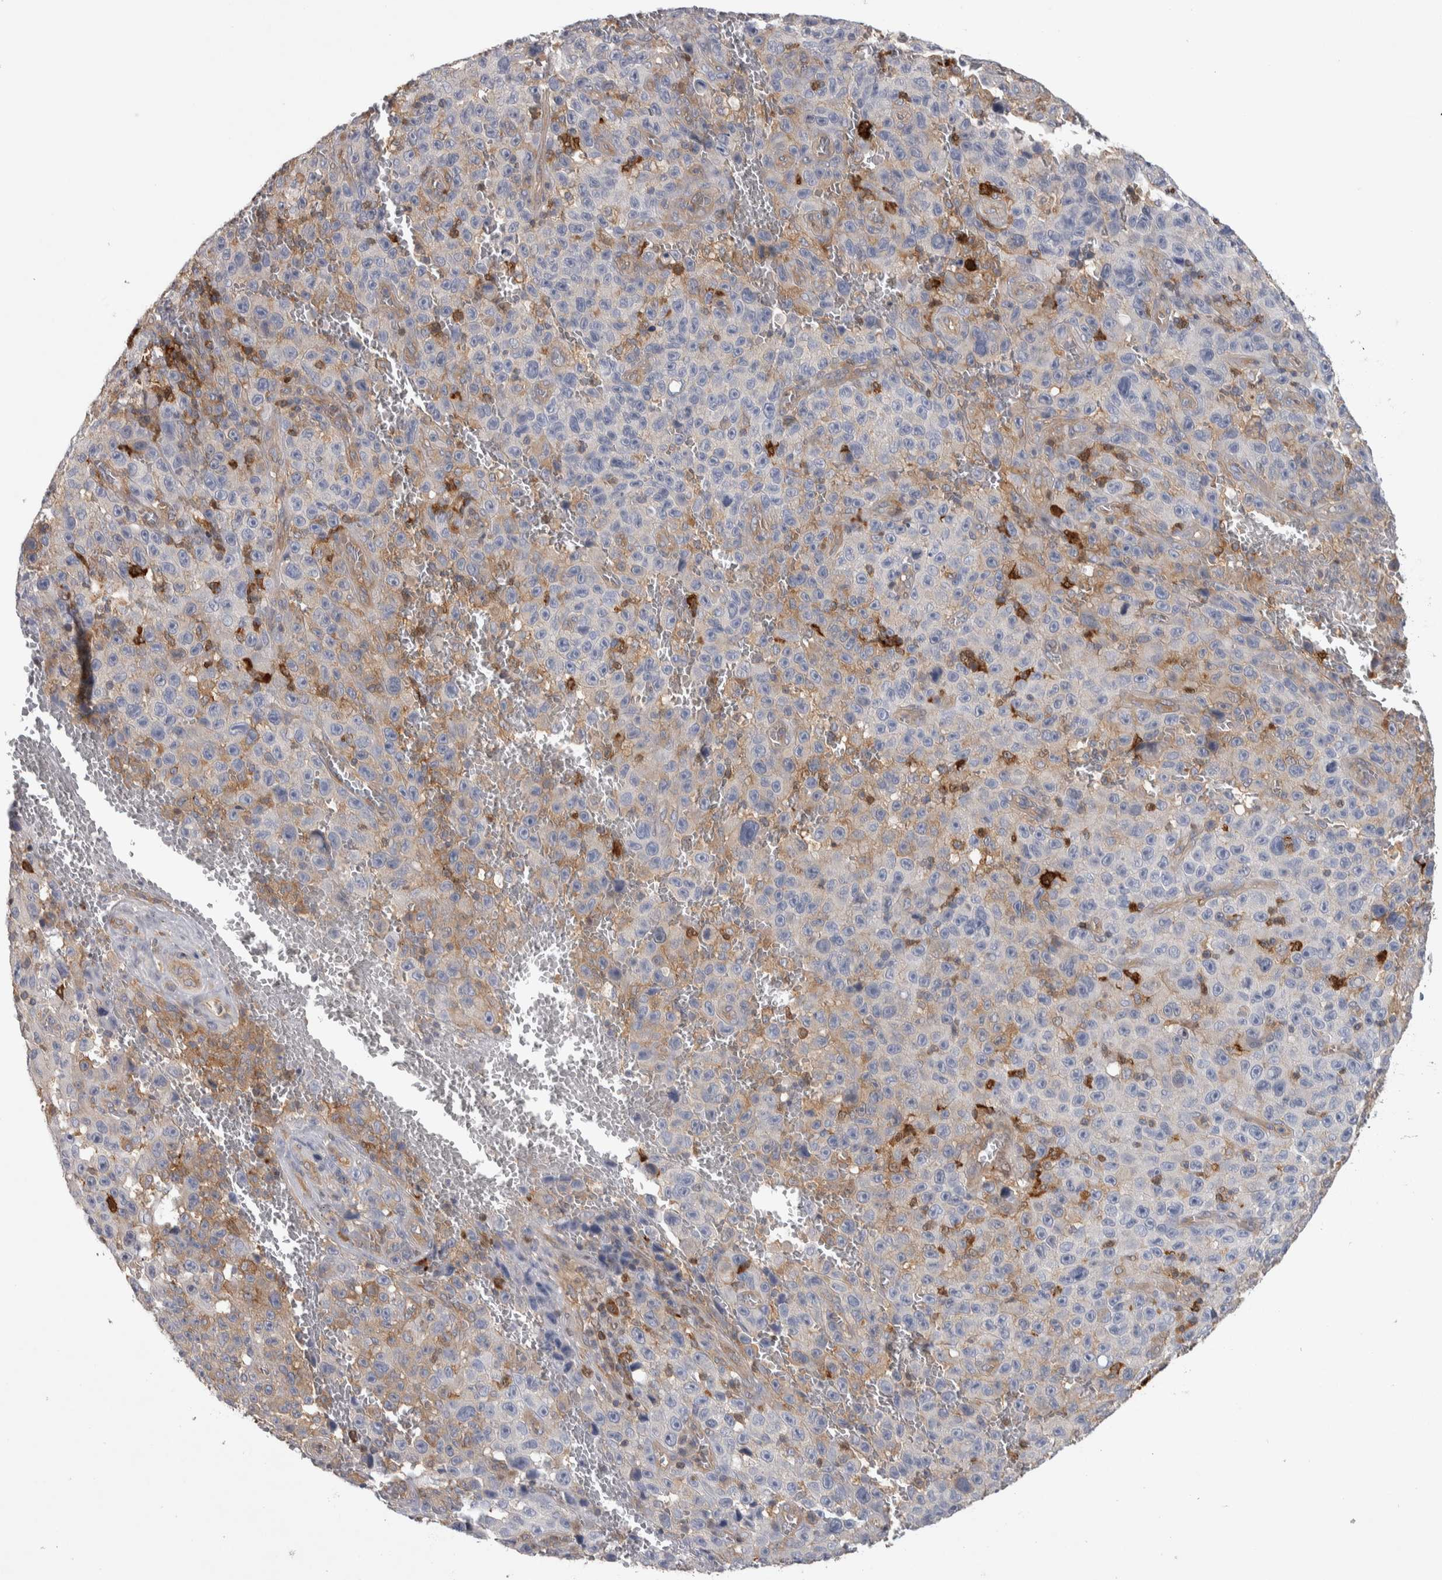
{"staining": {"intensity": "weak", "quantity": "25%-75%", "location": "cytoplasmic/membranous"}, "tissue": "melanoma", "cell_type": "Tumor cells", "image_type": "cancer", "snomed": [{"axis": "morphology", "description": "Malignant melanoma, NOS"}, {"axis": "topography", "description": "Skin"}], "caption": "High-magnification brightfield microscopy of malignant melanoma stained with DAB (brown) and counterstained with hematoxylin (blue). tumor cells exhibit weak cytoplasmic/membranous expression is appreciated in approximately25%-75% of cells.", "gene": "NFKB2", "patient": {"sex": "female", "age": 82}}